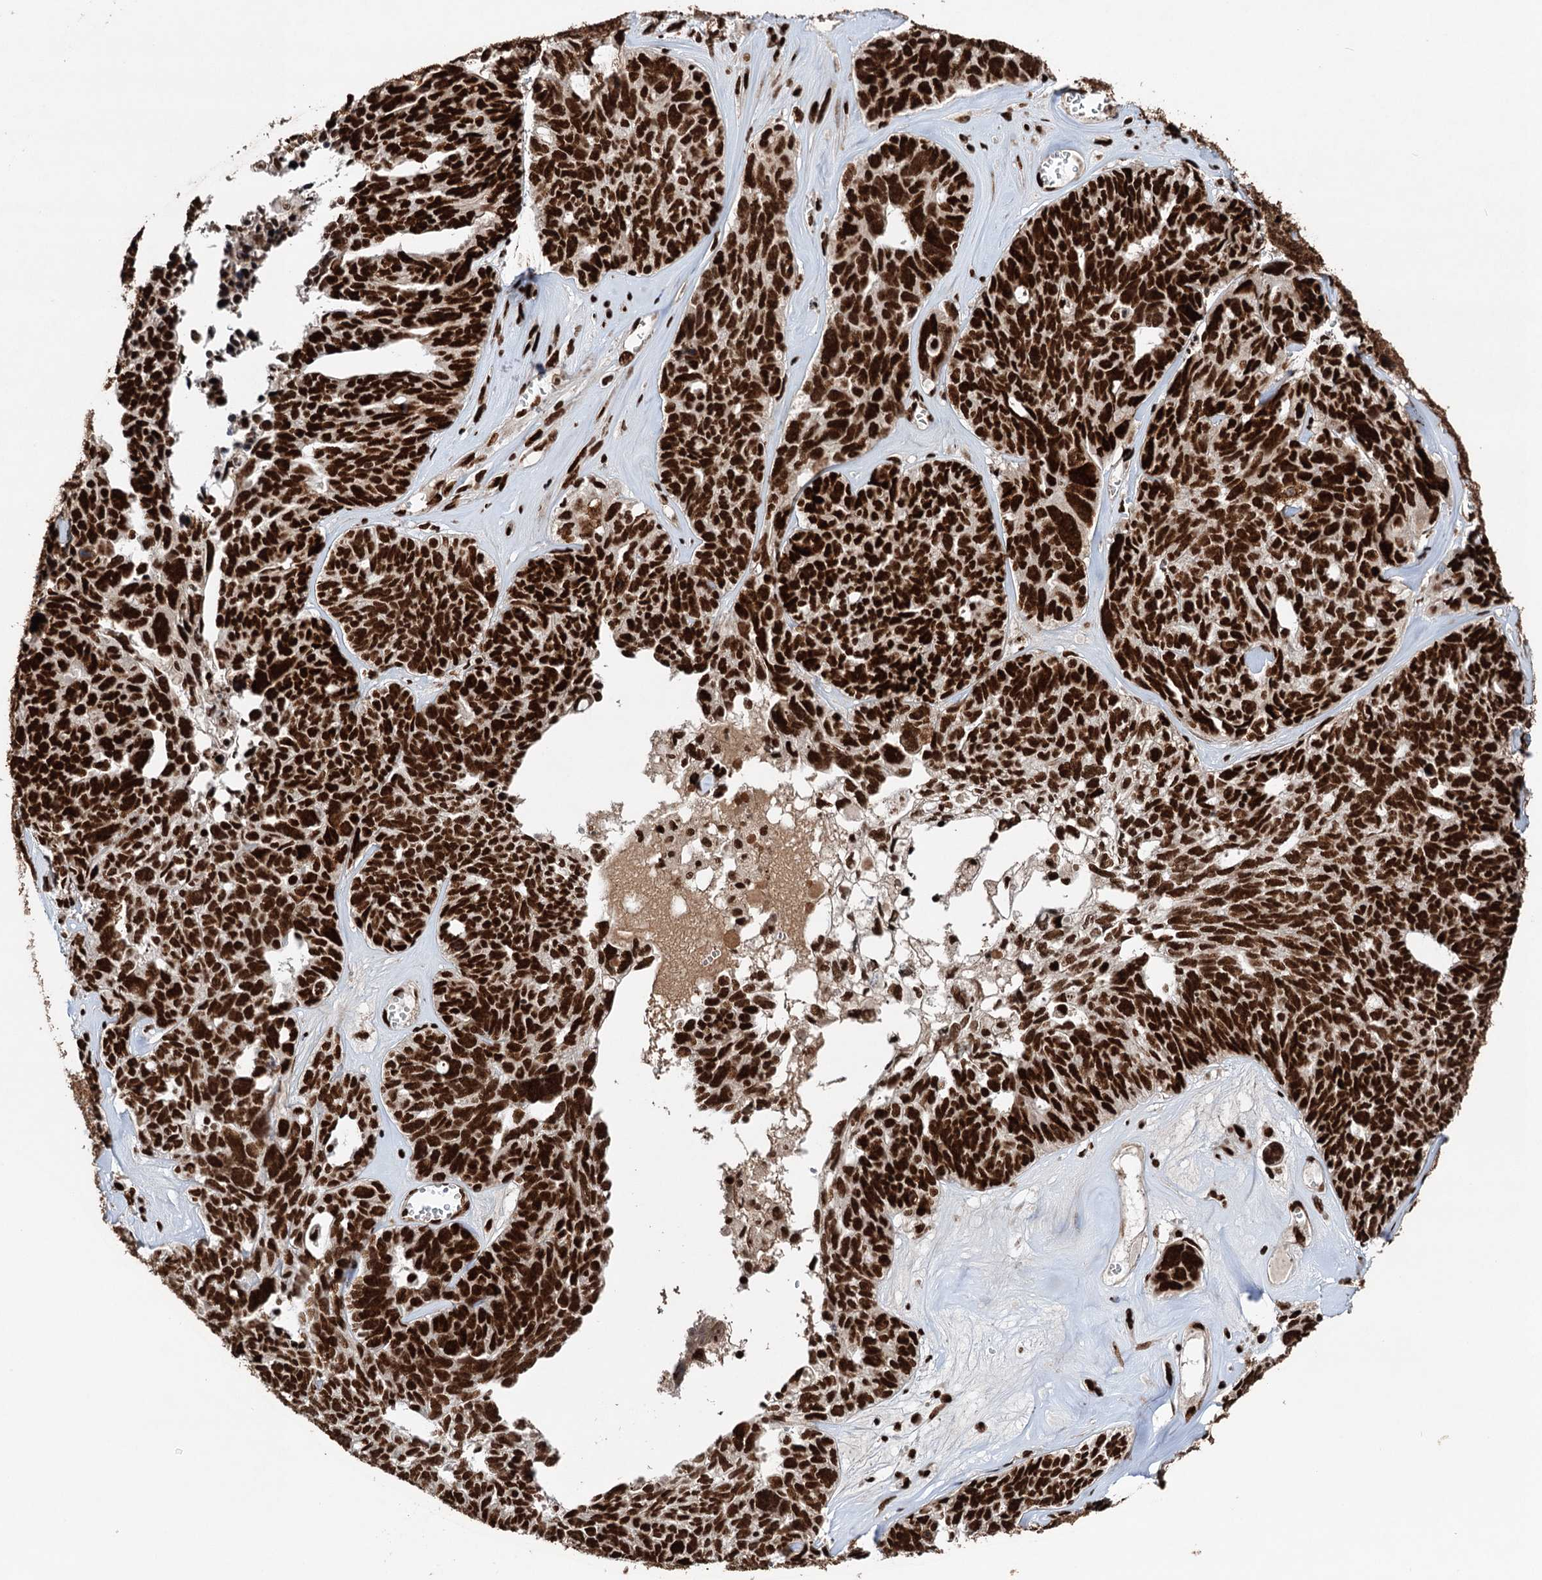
{"staining": {"intensity": "strong", "quantity": ">75%", "location": "nuclear"}, "tissue": "ovarian cancer", "cell_type": "Tumor cells", "image_type": "cancer", "snomed": [{"axis": "morphology", "description": "Cystadenocarcinoma, serous, NOS"}, {"axis": "topography", "description": "Ovary"}], "caption": "Serous cystadenocarcinoma (ovarian) stained with a brown dye demonstrates strong nuclear positive expression in about >75% of tumor cells.", "gene": "MATR3", "patient": {"sex": "female", "age": 79}}